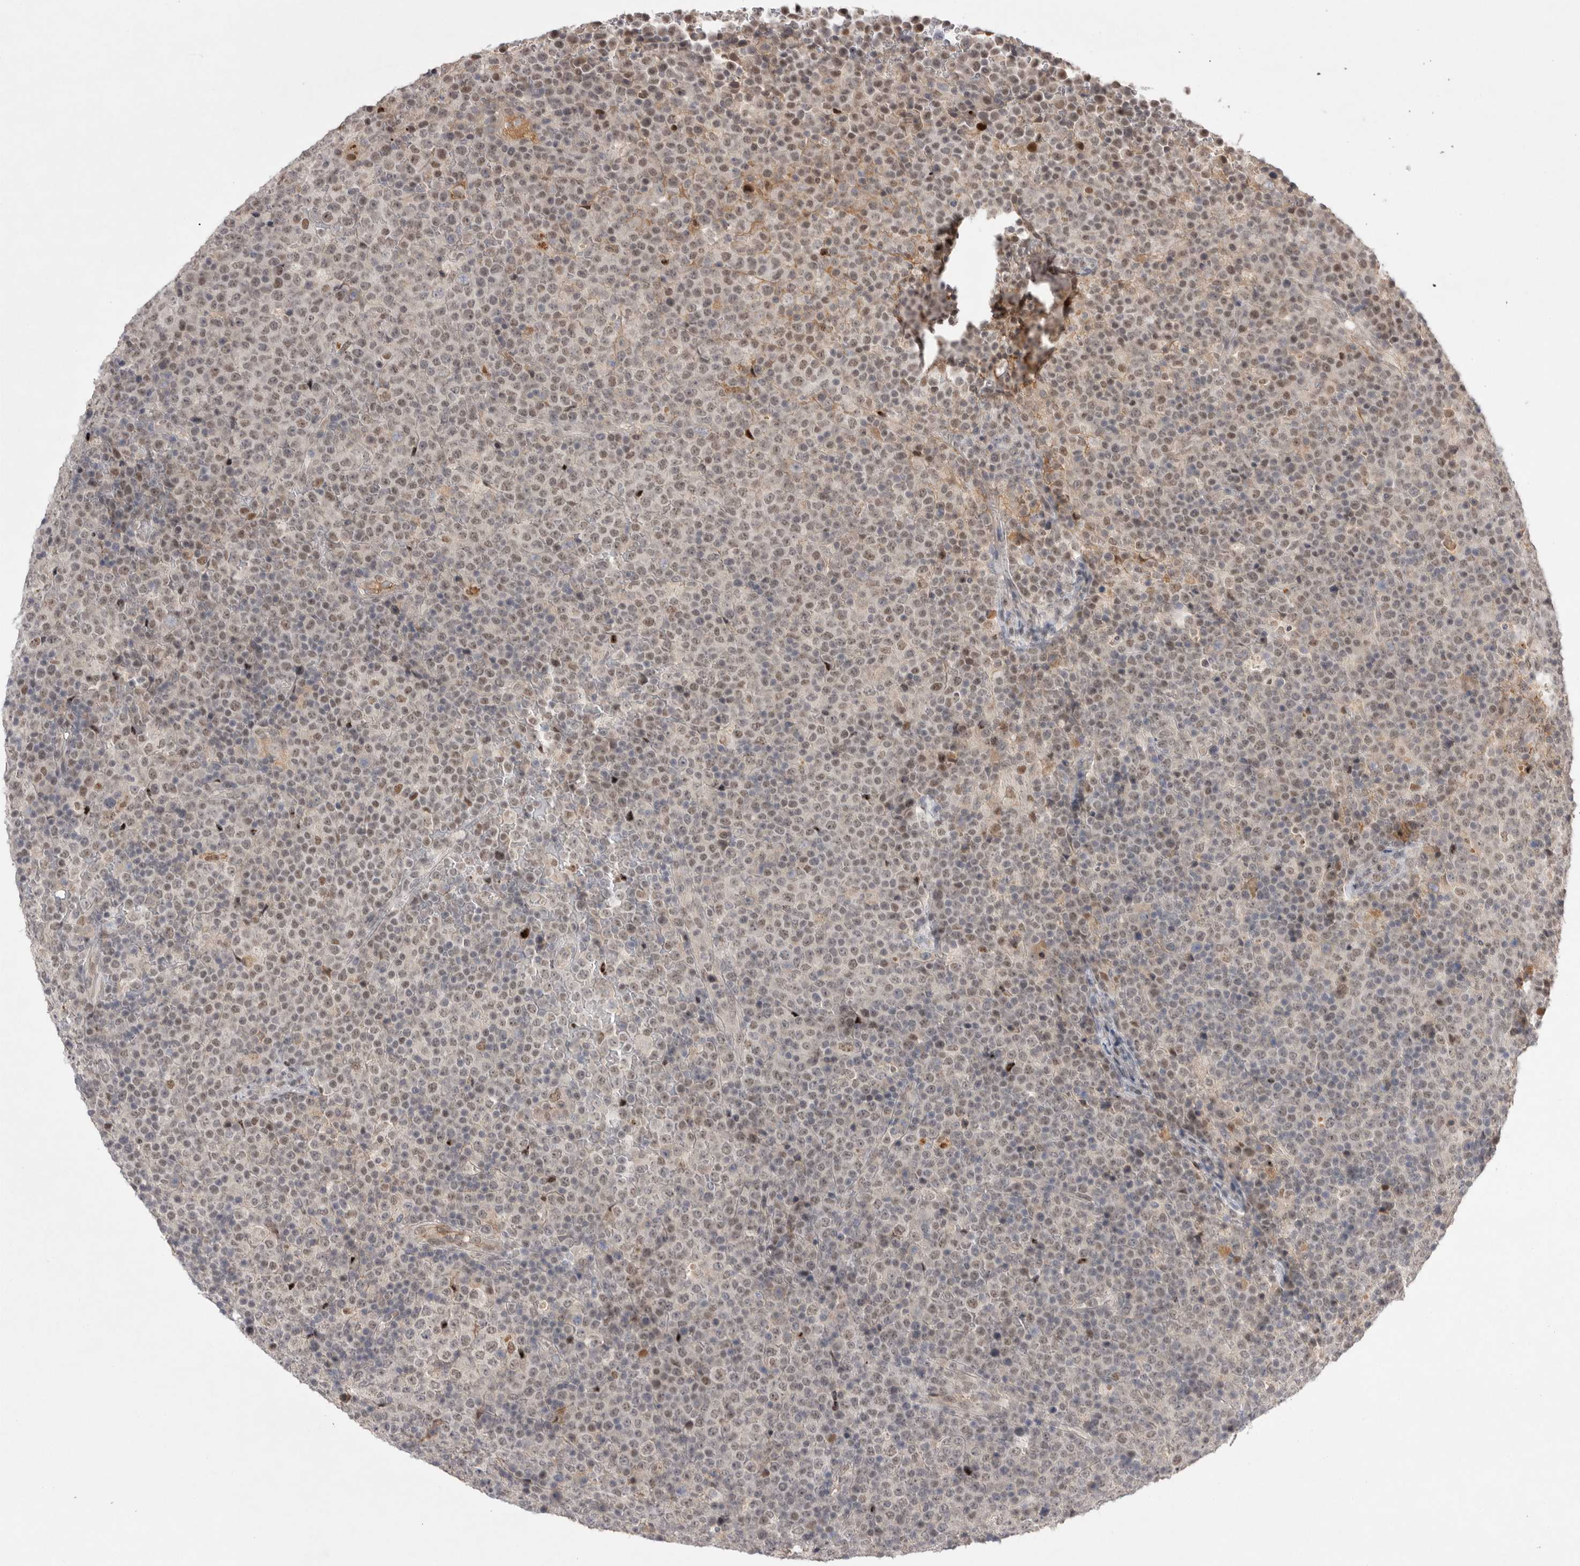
{"staining": {"intensity": "weak", "quantity": ">75%", "location": "nuclear"}, "tissue": "lymphoma", "cell_type": "Tumor cells", "image_type": "cancer", "snomed": [{"axis": "morphology", "description": "Malignant lymphoma, non-Hodgkin's type, High grade"}, {"axis": "topography", "description": "Lymph node"}], "caption": "High-grade malignant lymphoma, non-Hodgkin's type stained with a protein marker exhibits weak staining in tumor cells.", "gene": "HUS1", "patient": {"sex": "male", "age": 13}}